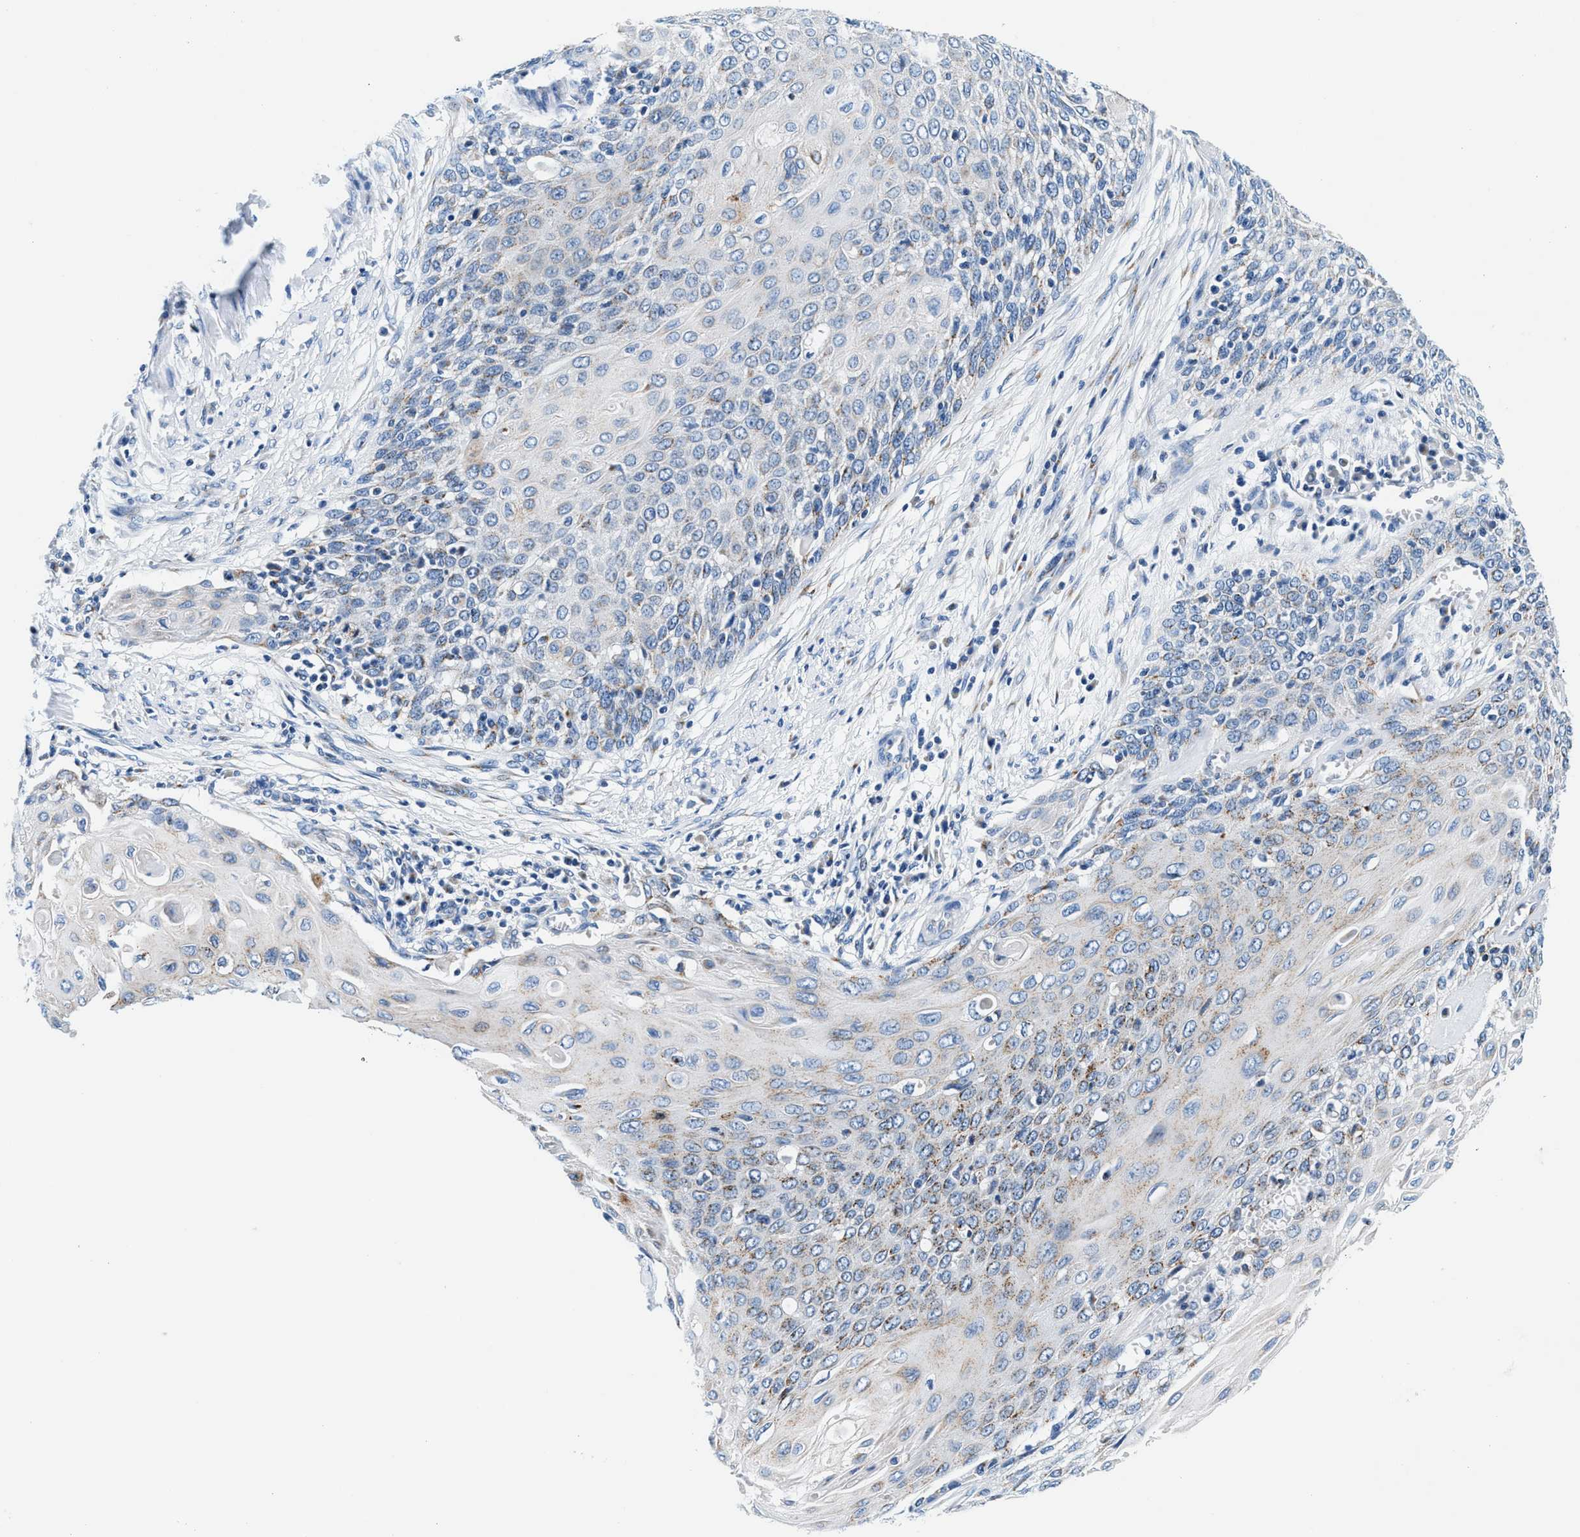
{"staining": {"intensity": "weak", "quantity": "<25%", "location": "cytoplasmic/membranous"}, "tissue": "cervical cancer", "cell_type": "Tumor cells", "image_type": "cancer", "snomed": [{"axis": "morphology", "description": "Squamous cell carcinoma, NOS"}, {"axis": "topography", "description": "Cervix"}], "caption": "Immunohistochemistry (IHC) histopathology image of human cervical cancer stained for a protein (brown), which shows no staining in tumor cells.", "gene": "VPS53", "patient": {"sex": "female", "age": 39}}